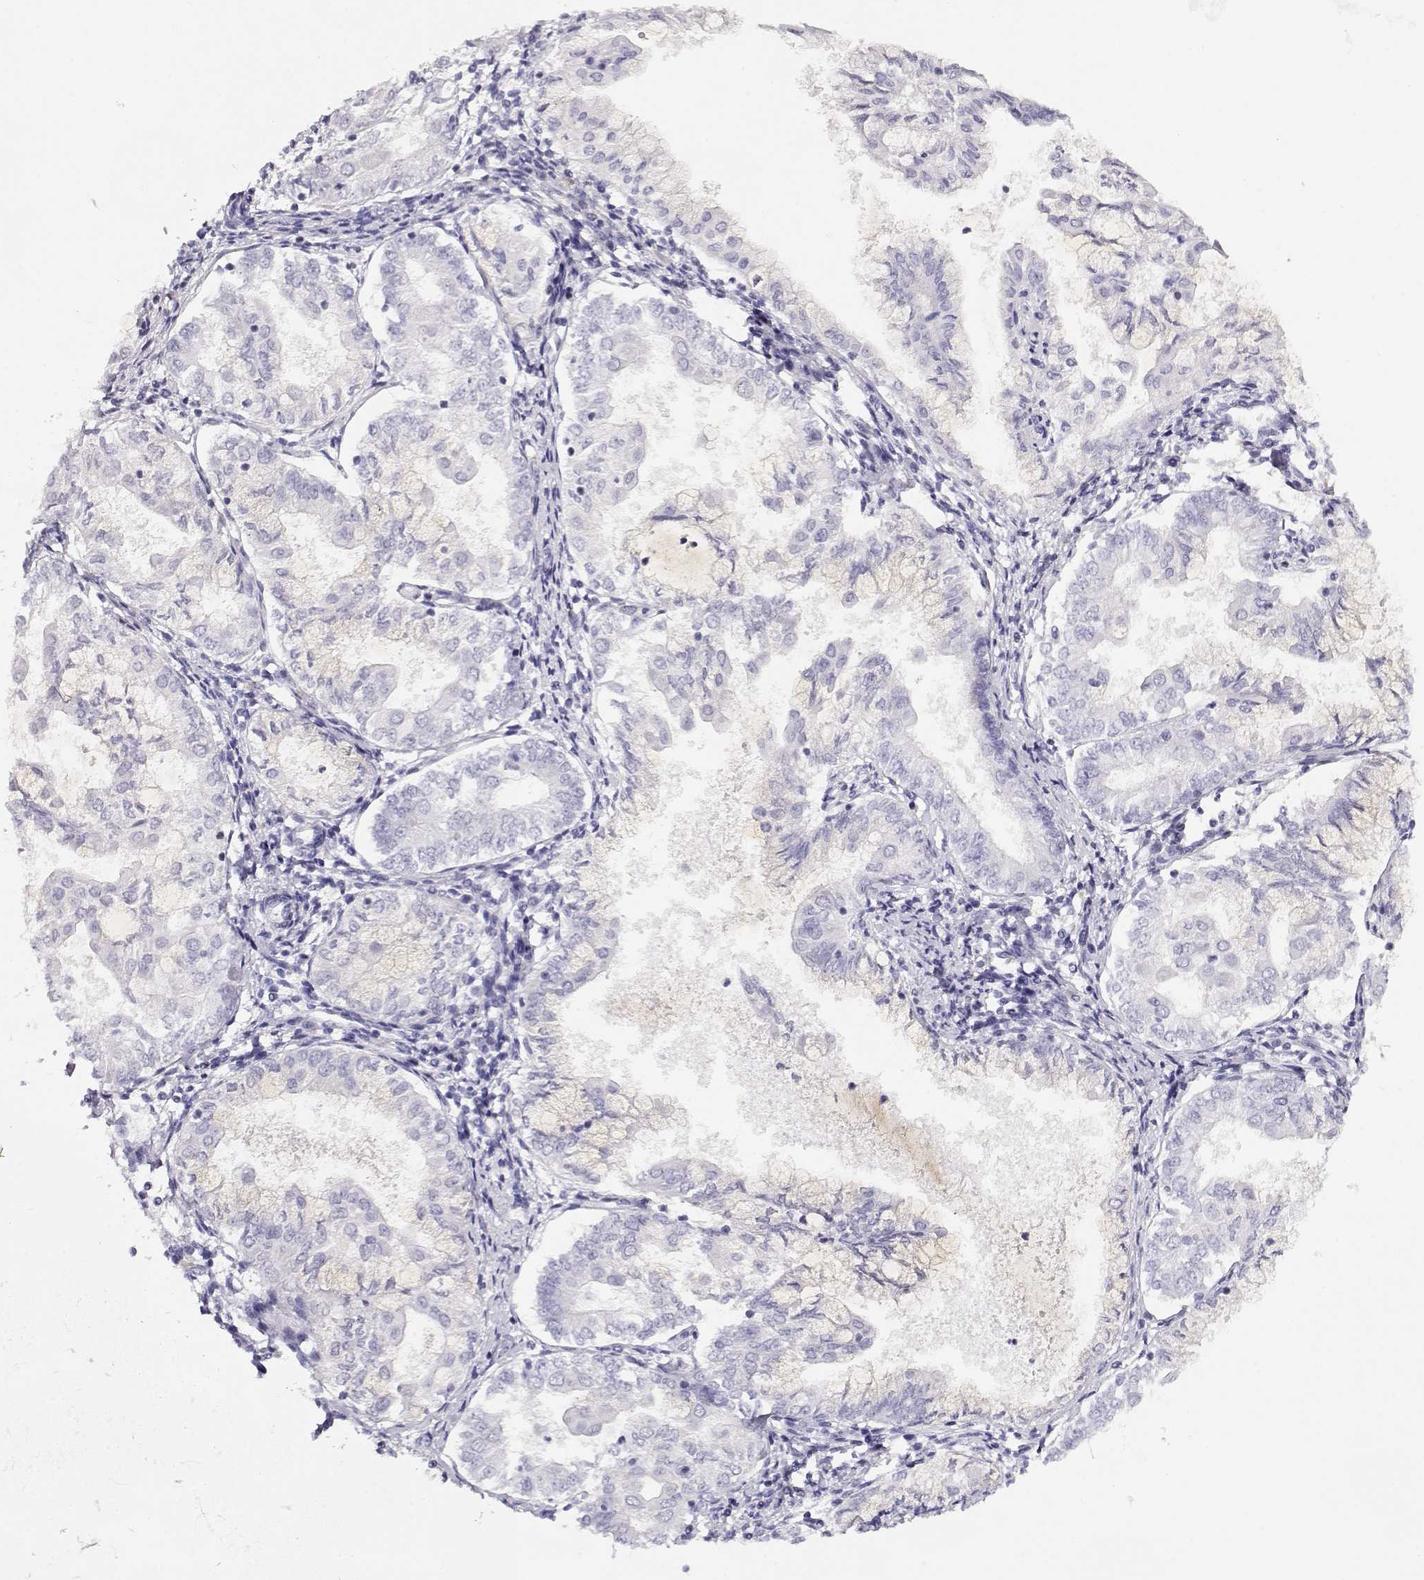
{"staining": {"intensity": "negative", "quantity": "none", "location": "none"}, "tissue": "endometrial cancer", "cell_type": "Tumor cells", "image_type": "cancer", "snomed": [{"axis": "morphology", "description": "Adenocarcinoma, NOS"}, {"axis": "topography", "description": "Endometrium"}], "caption": "An image of human adenocarcinoma (endometrial) is negative for staining in tumor cells. Brightfield microscopy of immunohistochemistry stained with DAB (brown) and hematoxylin (blue), captured at high magnification.", "gene": "CRX", "patient": {"sex": "female", "age": 68}}